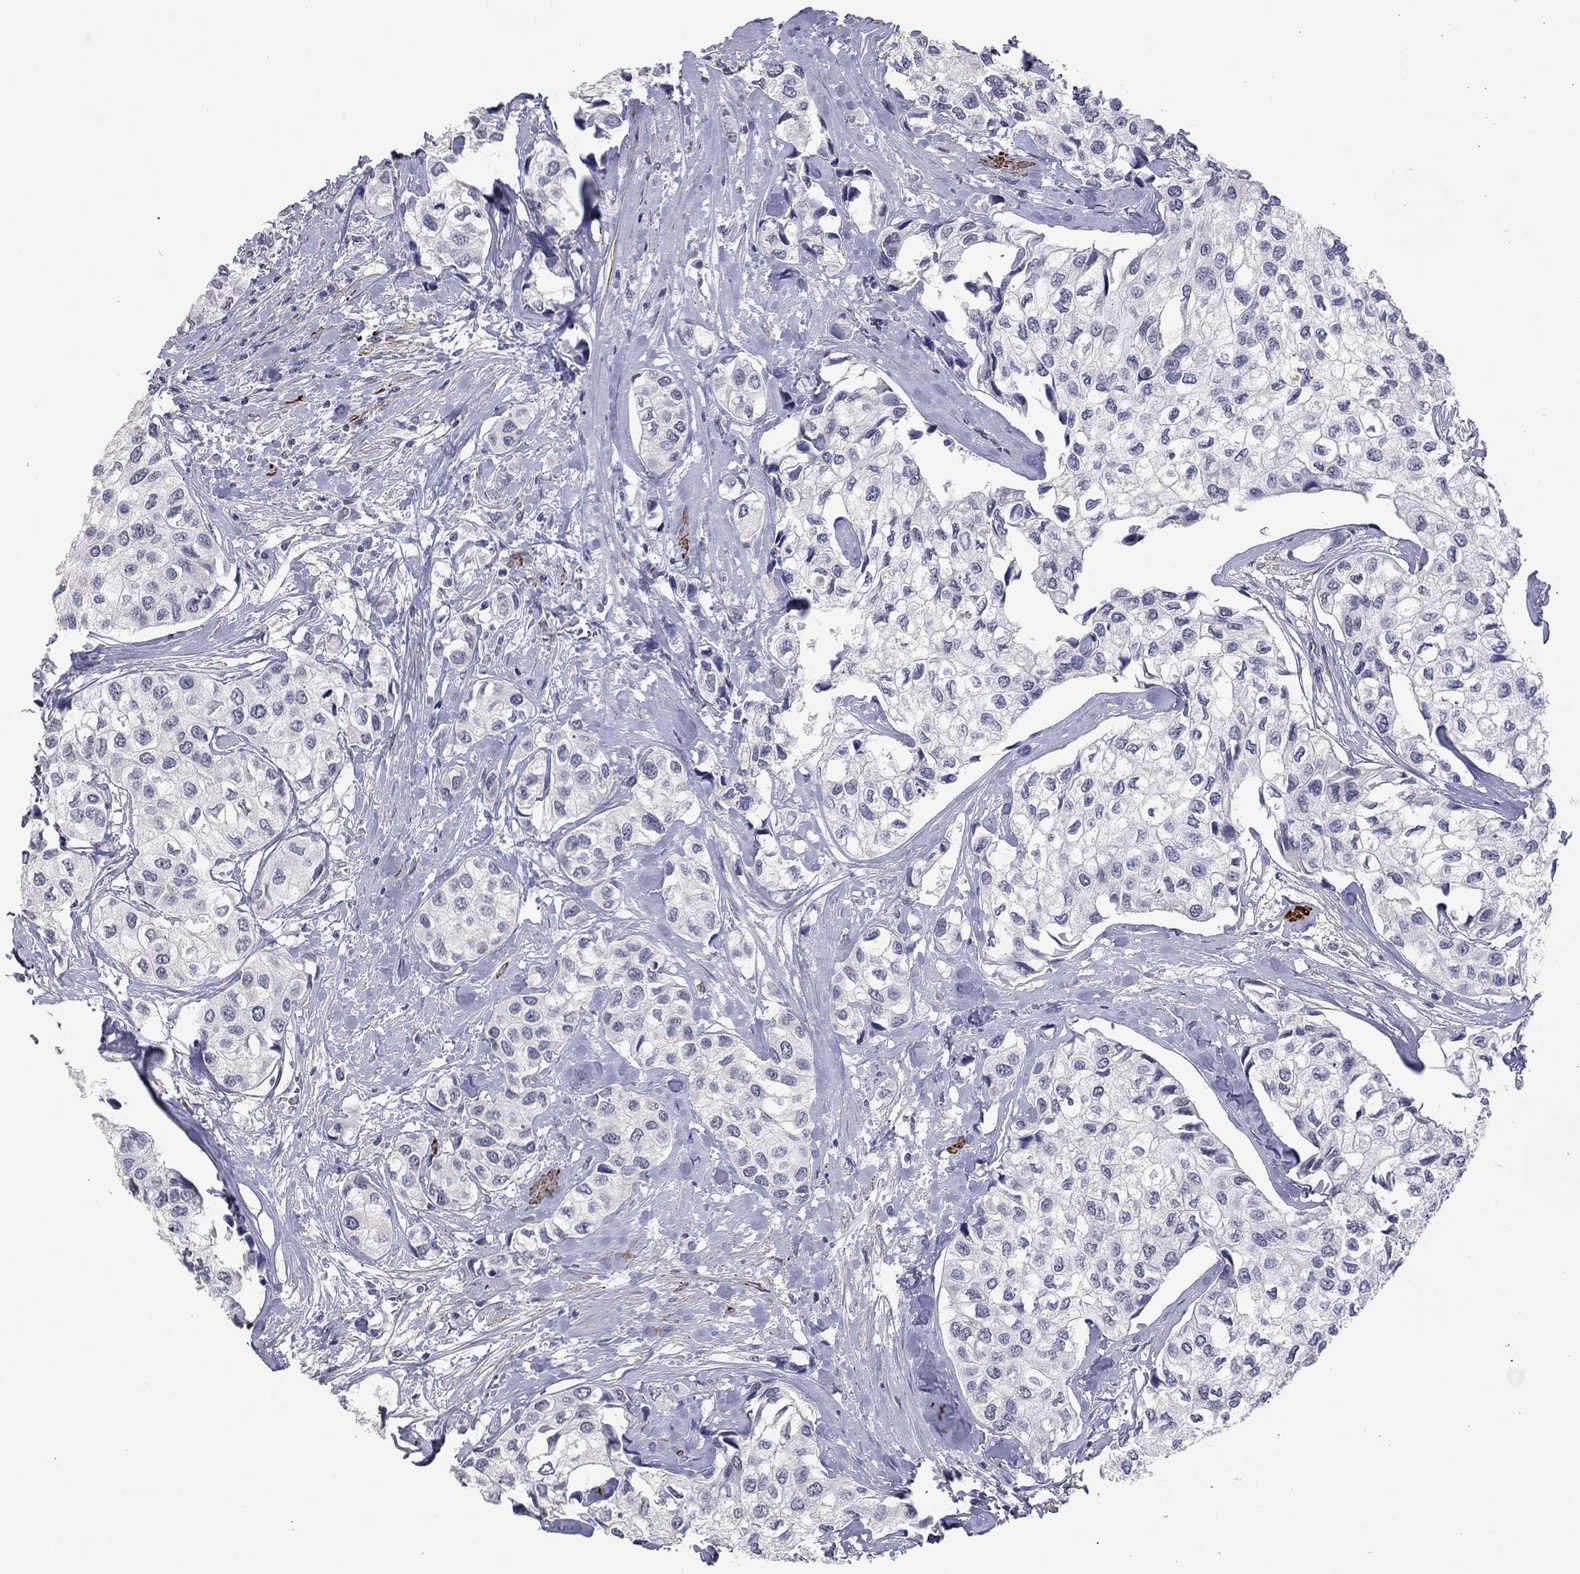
{"staining": {"intensity": "negative", "quantity": "none", "location": "none"}, "tissue": "urothelial cancer", "cell_type": "Tumor cells", "image_type": "cancer", "snomed": [{"axis": "morphology", "description": "Urothelial carcinoma, High grade"}, {"axis": "topography", "description": "Urinary bladder"}], "caption": "High magnification brightfield microscopy of urothelial cancer stained with DAB (3,3'-diaminobenzidine) (brown) and counterstained with hematoxylin (blue): tumor cells show no significant positivity.", "gene": "IP6K3", "patient": {"sex": "male", "age": 73}}